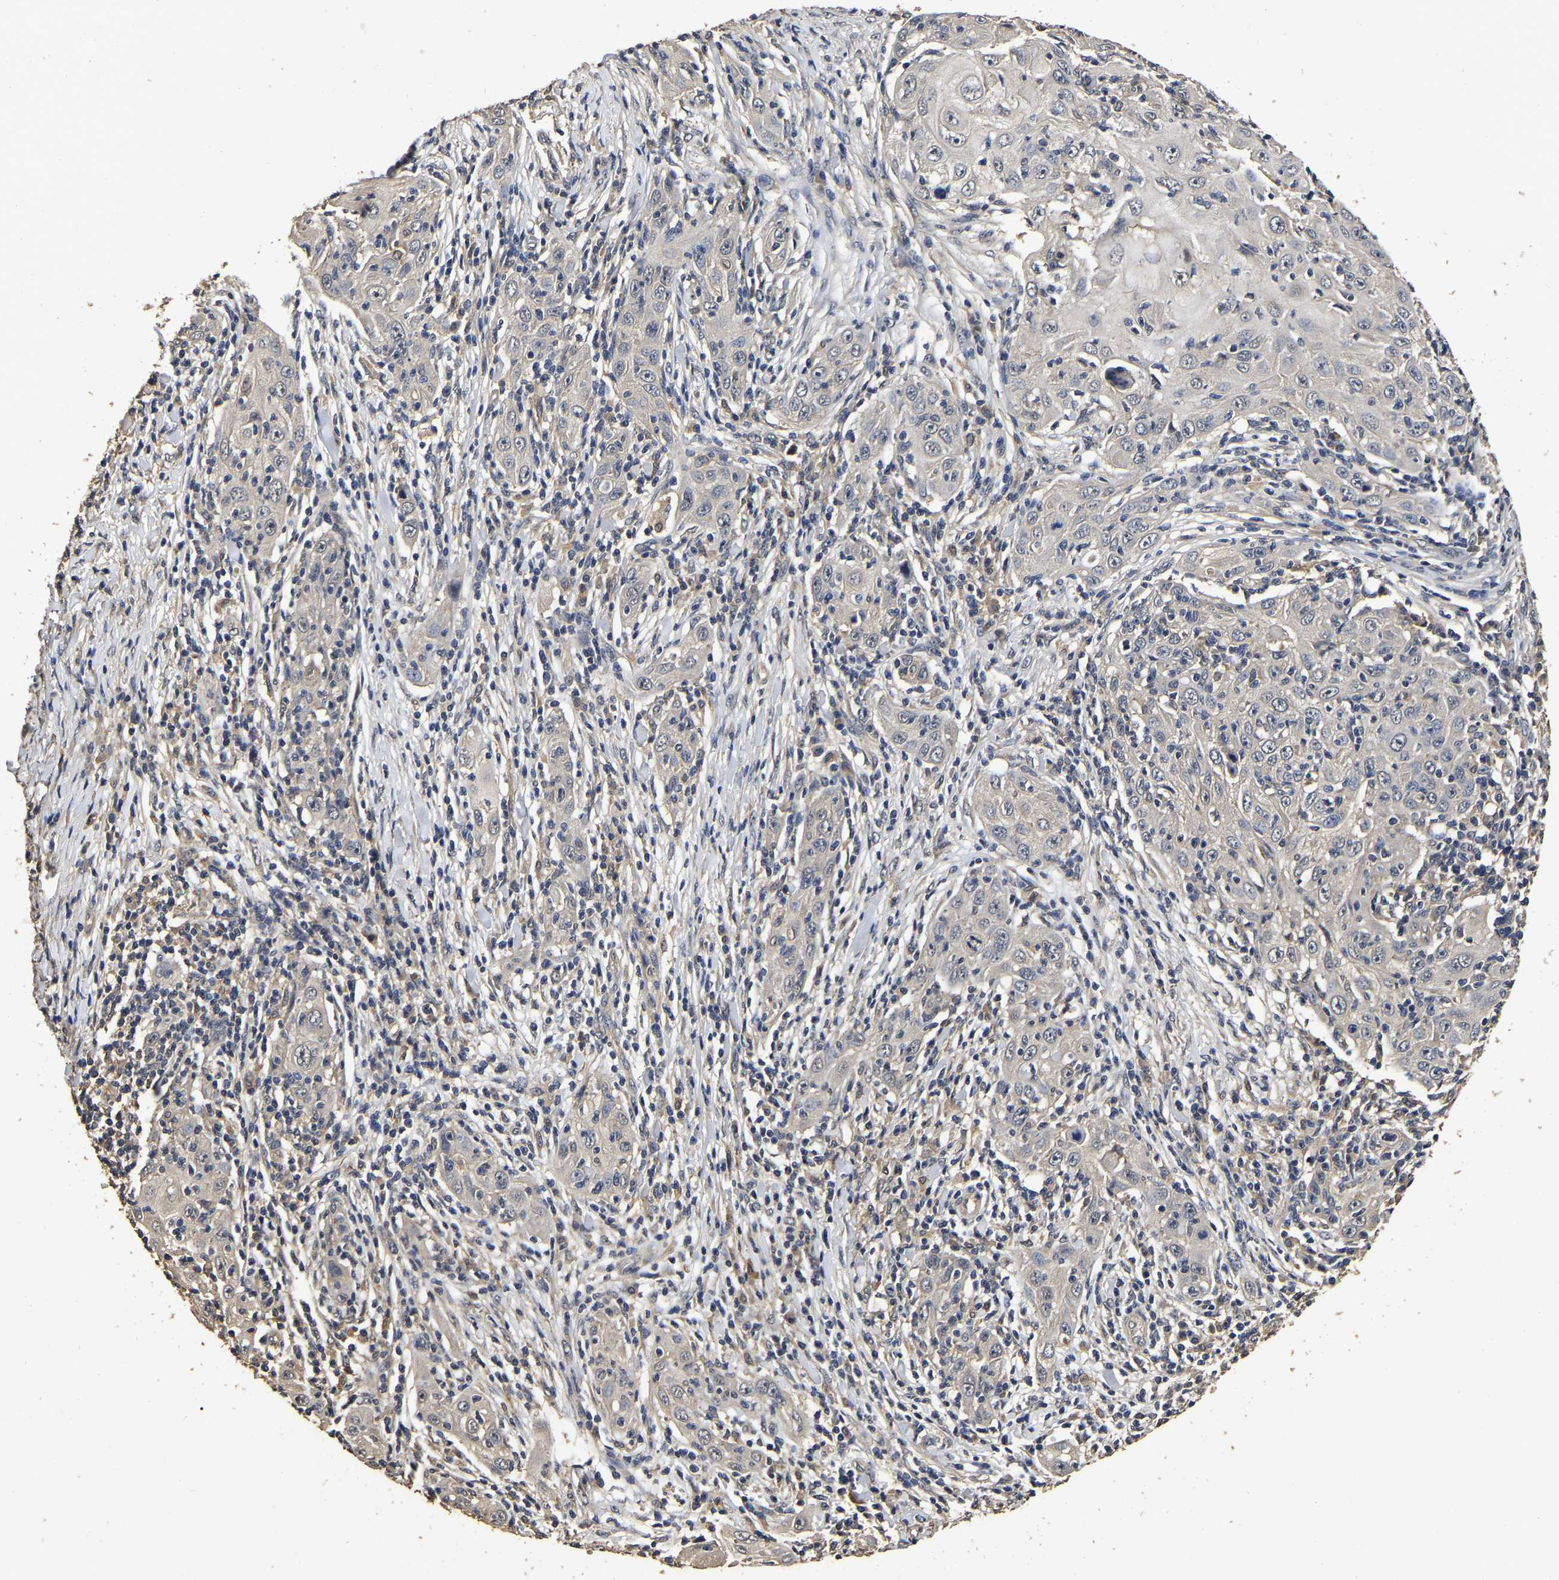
{"staining": {"intensity": "negative", "quantity": "none", "location": "none"}, "tissue": "skin cancer", "cell_type": "Tumor cells", "image_type": "cancer", "snomed": [{"axis": "morphology", "description": "Squamous cell carcinoma, NOS"}, {"axis": "topography", "description": "Skin"}], "caption": "Immunohistochemistry image of skin cancer stained for a protein (brown), which displays no staining in tumor cells. (DAB immunohistochemistry (IHC), high magnification).", "gene": "STK32C", "patient": {"sex": "female", "age": 88}}